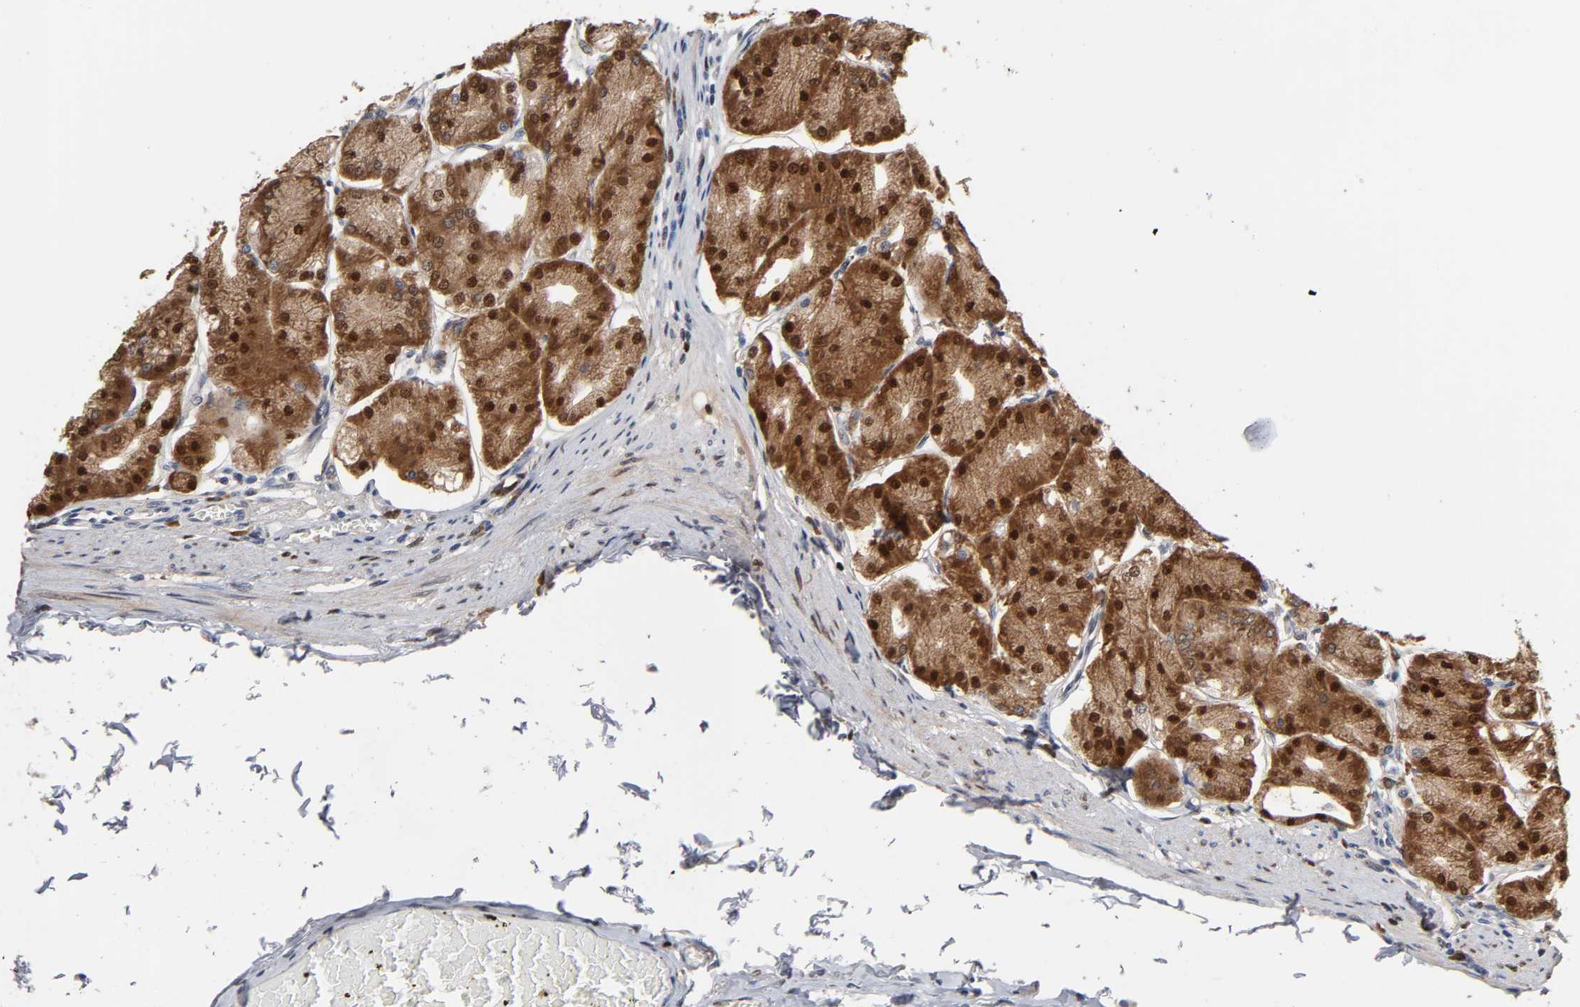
{"staining": {"intensity": "moderate", "quantity": ">75%", "location": "cytoplasmic/membranous"}, "tissue": "stomach", "cell_type": "Glandular cells", "image_type": "normal", "snomed": [{"axis": "morphology", "description": "Normal tissue, NOS"}, {"axis": "topography", "description": "Stomach, lower"}], "caption": "An IHC histopathology image of normal tissue is shown. Protein staining in brown shows moderate cytoplasmic/membranous positivity in stomach within glandular cells.", "gene": "HDLBP", "patient": {"sex": "male", "age": 71}}